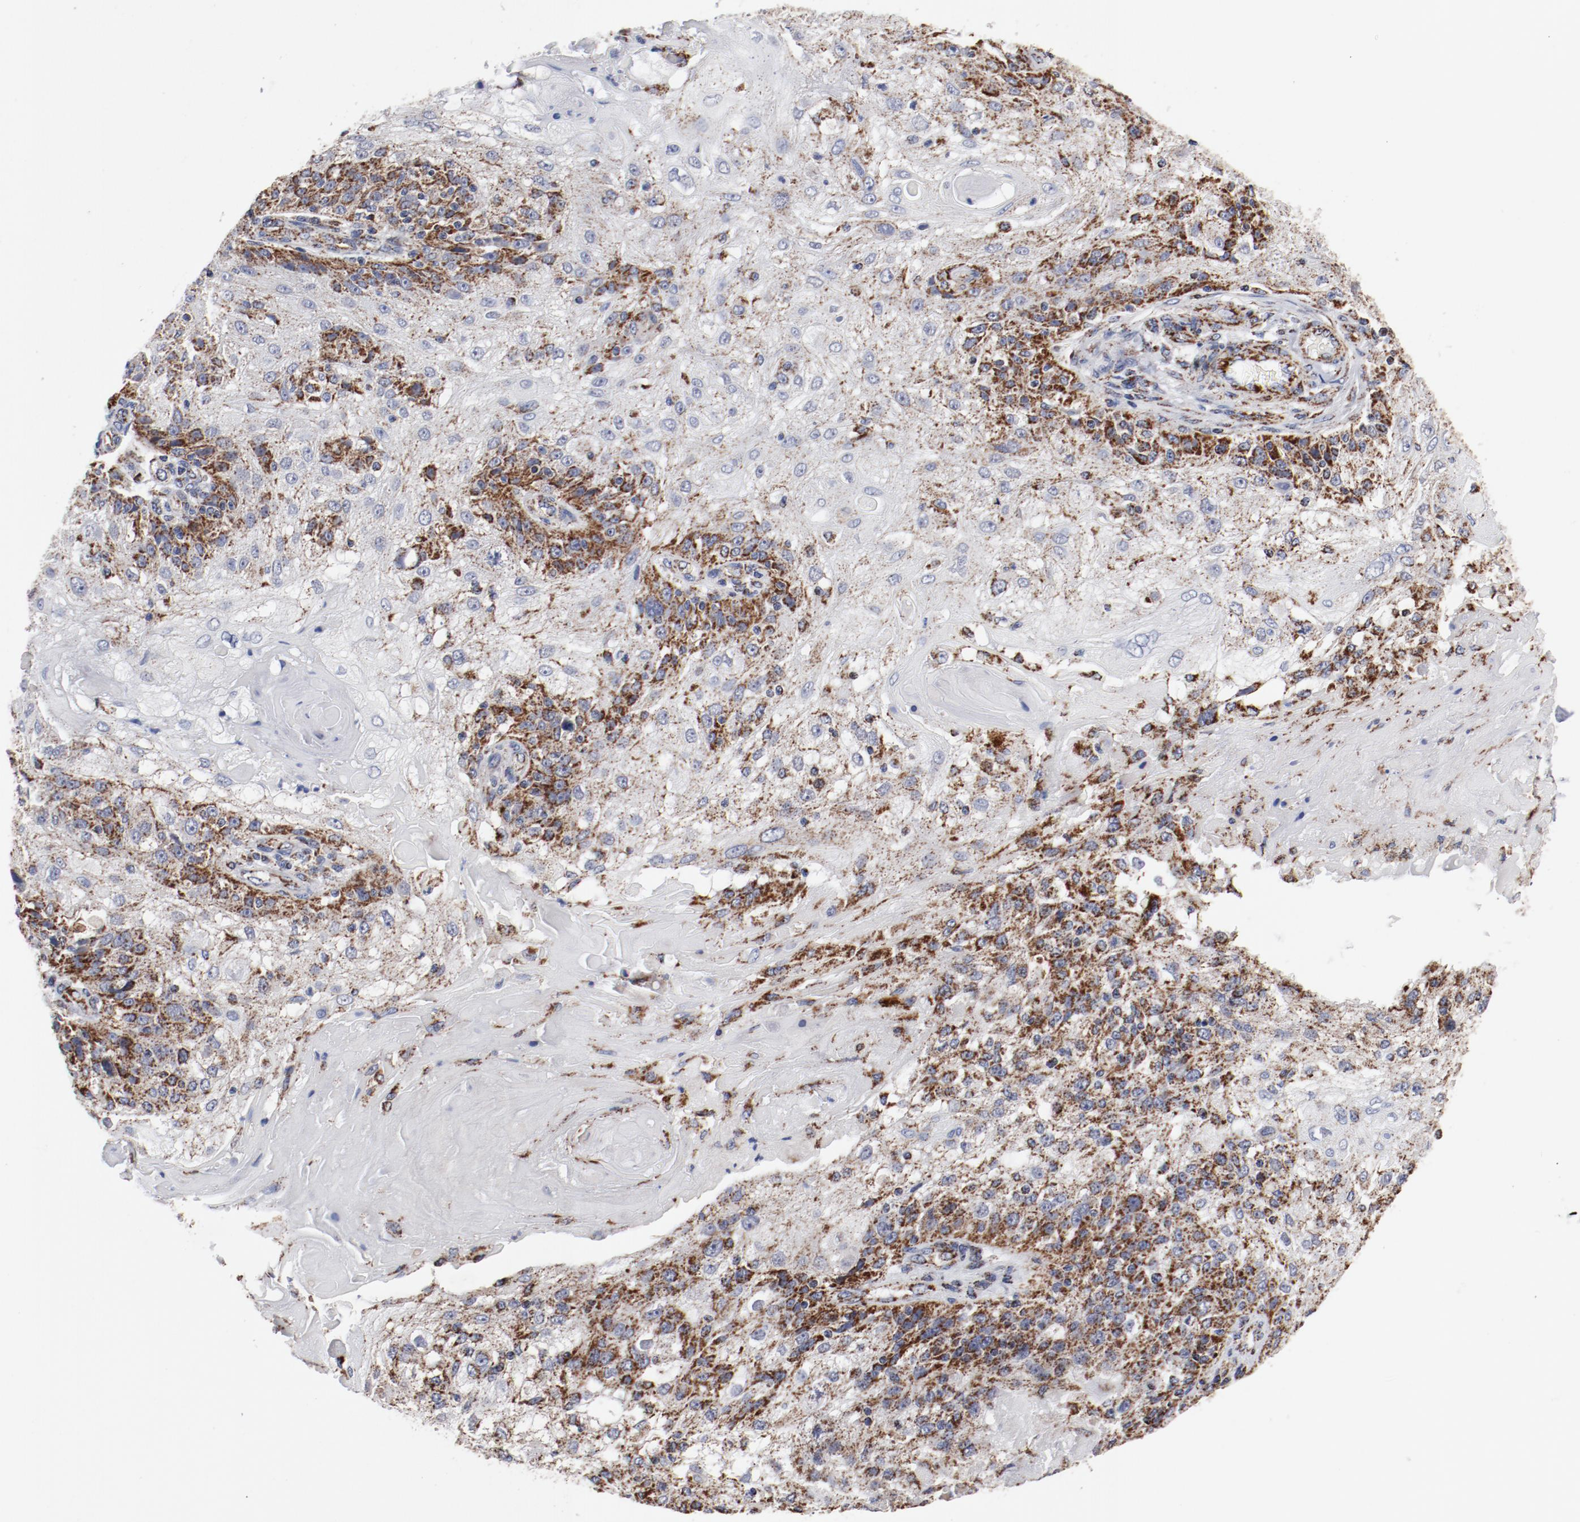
{"staining": {"intensity": "moderate", "quantity": "25%-75%", "location": "cytoplasmic/membranous"}, "tissue": "skin cancer", "cell_type": "Tumor cells", "image_type": "cancer", "snomed": [{"axis": "morphology", "description": "Normal tissue, NOS"}, {"axis": "morphology", "description": "Squamous cell carcinoma, NOS"}, {"axis": "topography", "description": "Skin"}], "caption": "About 25%-75% of tumor cells in skin cancer display moderate cytoplasmic/membranous protein expression as visualized by brown immunohistochemical staining.", "gene": "NDUFV2", "patient": {"sex": "female", "age": 83}}